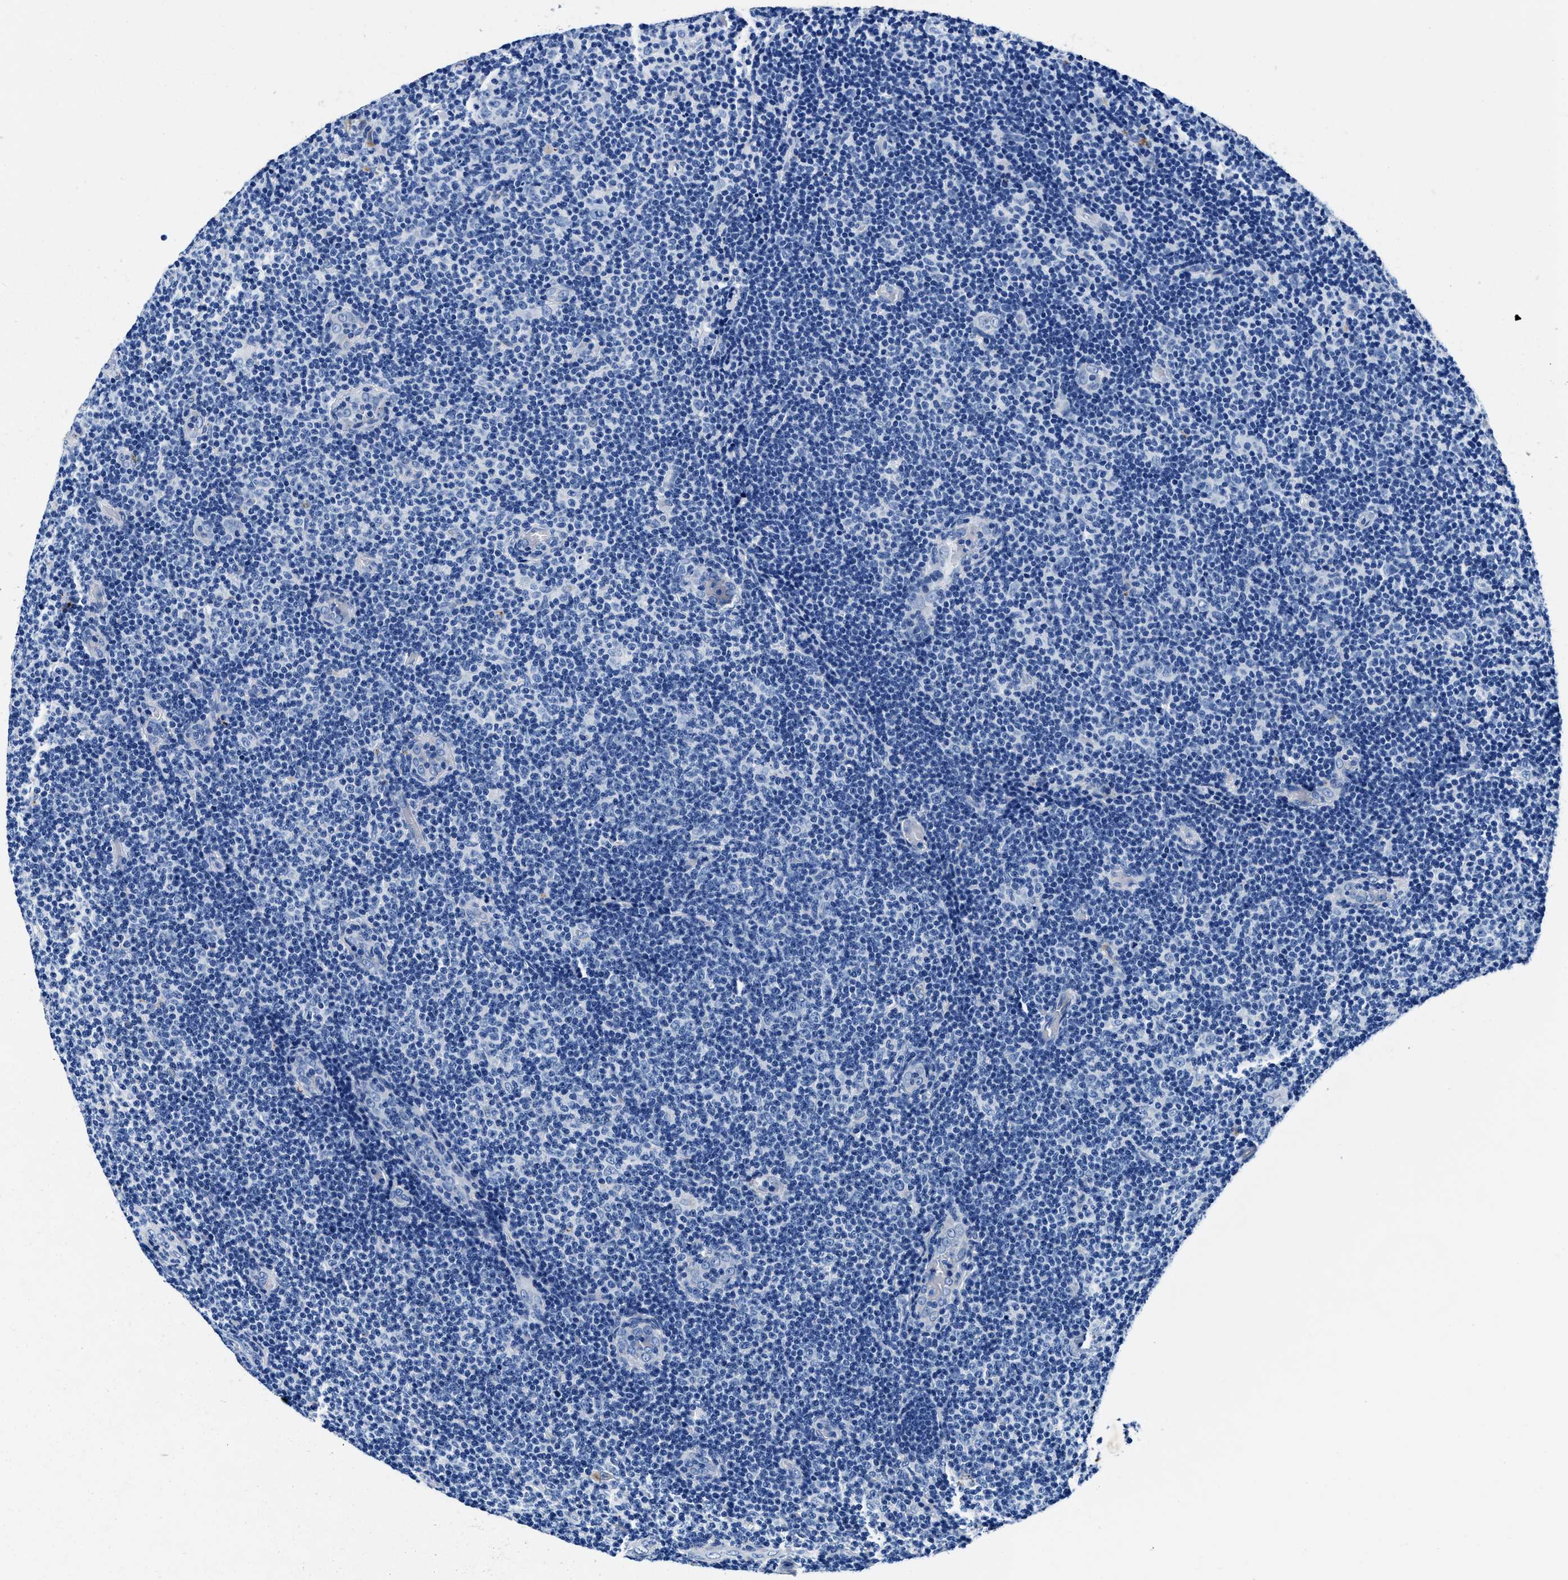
{"staining": {"intensity": "negative", "quantity": "none", "location": "none"}, "tissue": "lymphoma", "cell_type": "Tumor cells", "image_type": "cancer", "snomed": [{"axis": "morphology", "description": "Malignant lymphoma, non-Hodgkin's type, Low grade"}, {"axis": "topography", "description": "Lymph node"}], "caption": "Immunohistochemistry (IHC) micrograph of neoplastic tissue: human low-grade malignant lymphoma, non-Hodgkin's type stained with DAB (3,3'-diaminobenzidine) demonstrates no significant protein positivity in tumor cells.", "gene": "OR14K1", "patient": {"sex": "male", "age": 83}}